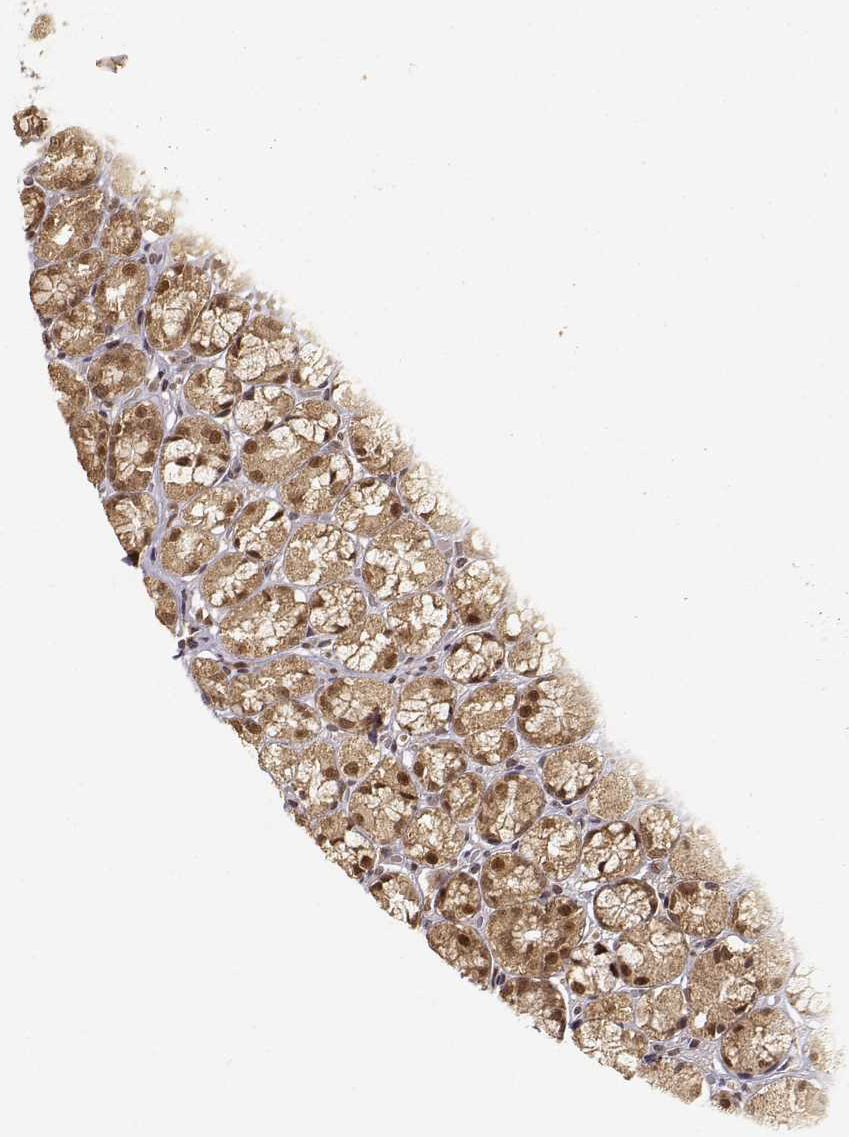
{"staining": {"intensity": "moderate", "quantity": ">75%", "location": "cytoplasmic/membranous,nuclear"}, "tissue": "stomach", "cell_type": "Glandular cells", "image_type": "normal", "snomed": [{"axis": "morphology", "description": "Normal tissue, NOS"}, {"axis": "topography", "description": "Stomach"}], "caption": "Approximately >75% of glandular cells in normal human stomach show moderate cytoplasmic/membranous,nuclear protein expression as visualized by brown immunohistochemical staining.", "gene": "MAEA", "patient": {"sex": "male", "age": 70}}